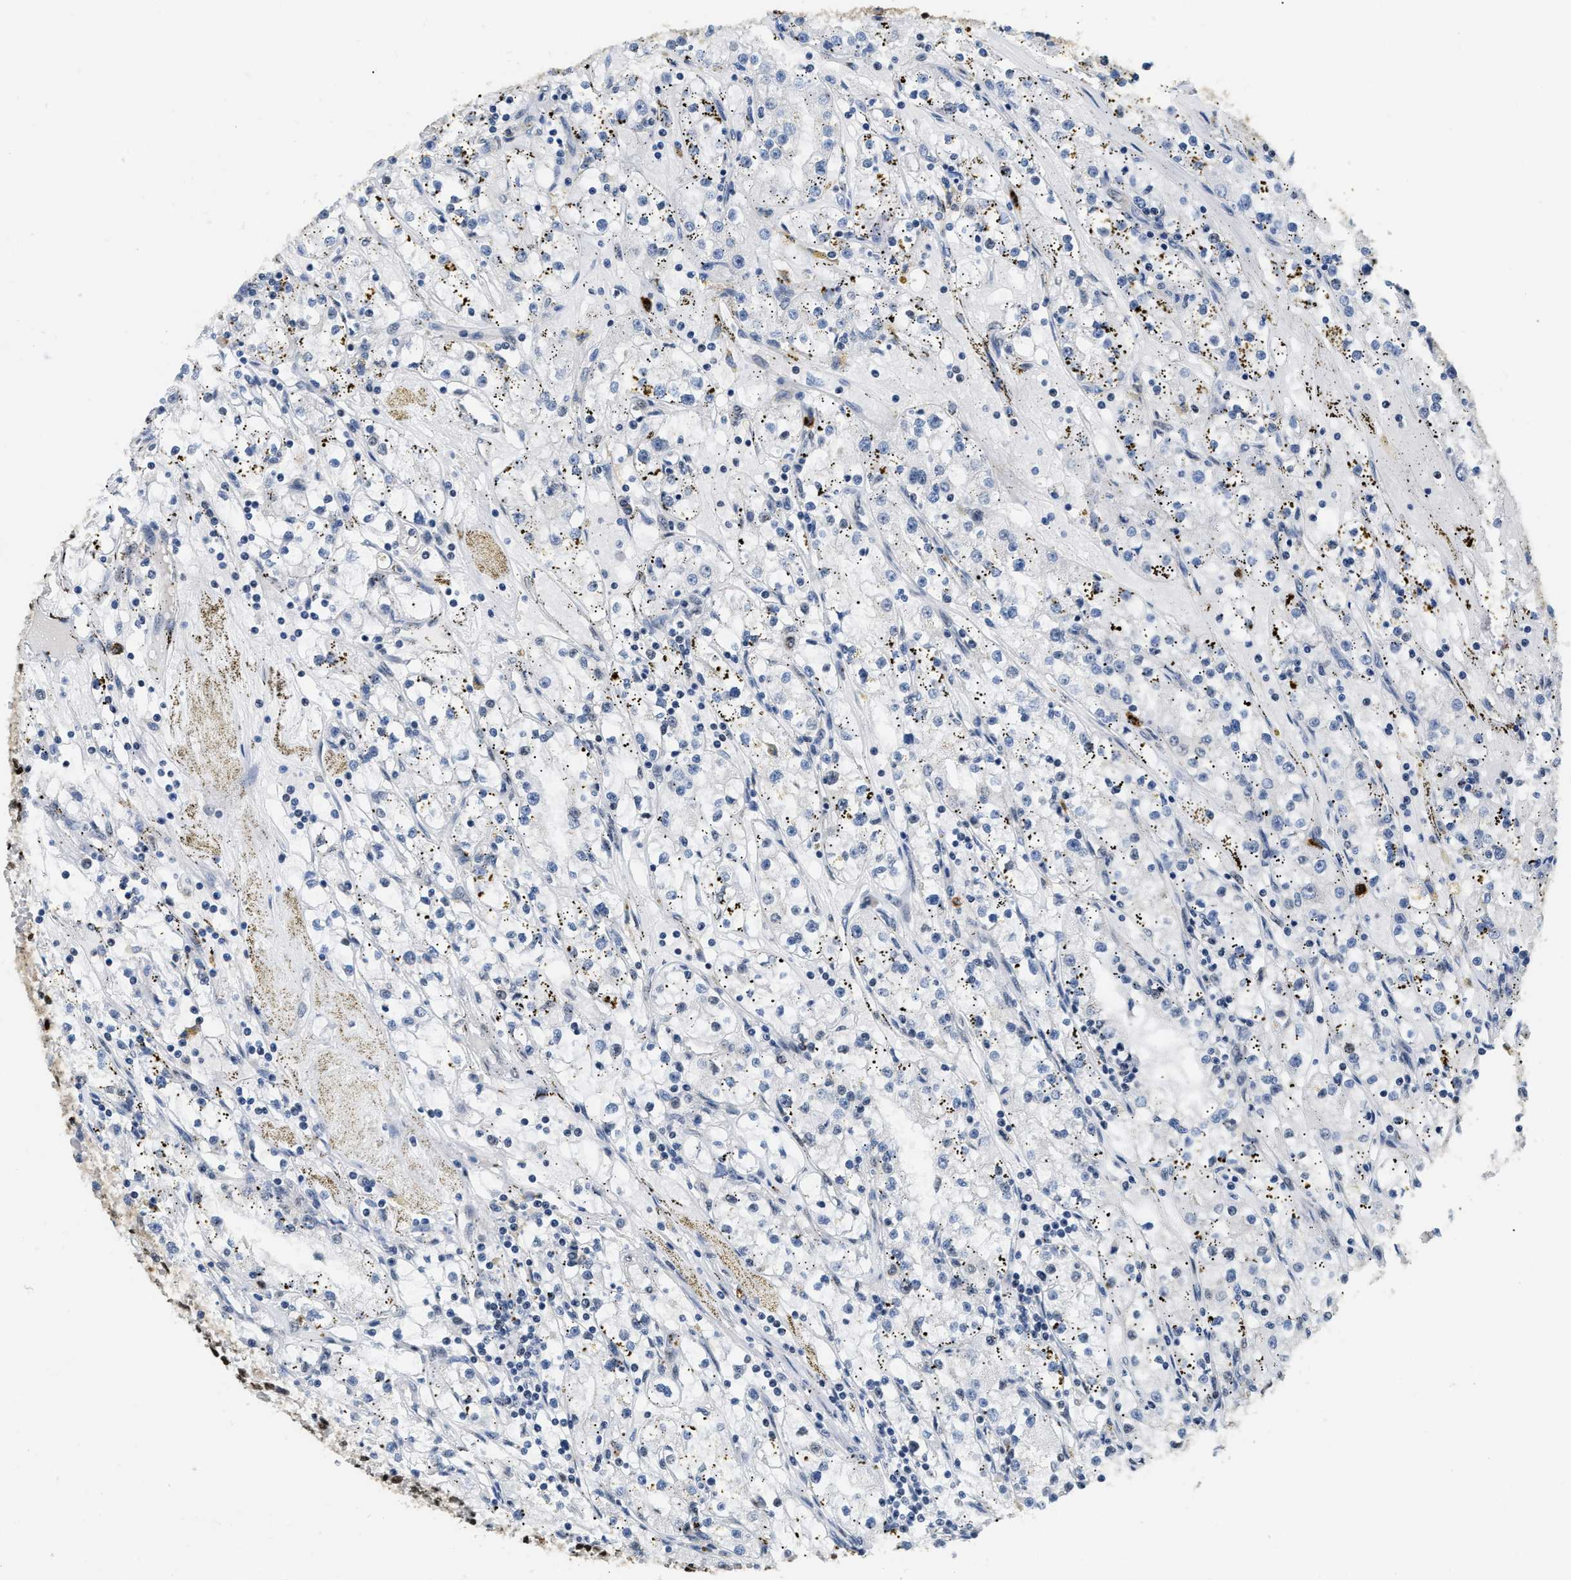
{"staining": {"intensity": "negative", "quantity": "none", "location": "none"}, "tissue": "renal cancer", "cell_type": "Tumor cells", "image_type": "cancer", "snomed": [{"axis": "morphology", "description": "Adenocarcinoma, NOS"}, {"axis": "topography", "description": "Kidney"}], "caption": "An image of renal cancer stained for a protein demonstrates no brown staining in tumor cells.", "gene": "CCNDBP1", "patient": {"sex": "male", "age": 56}}